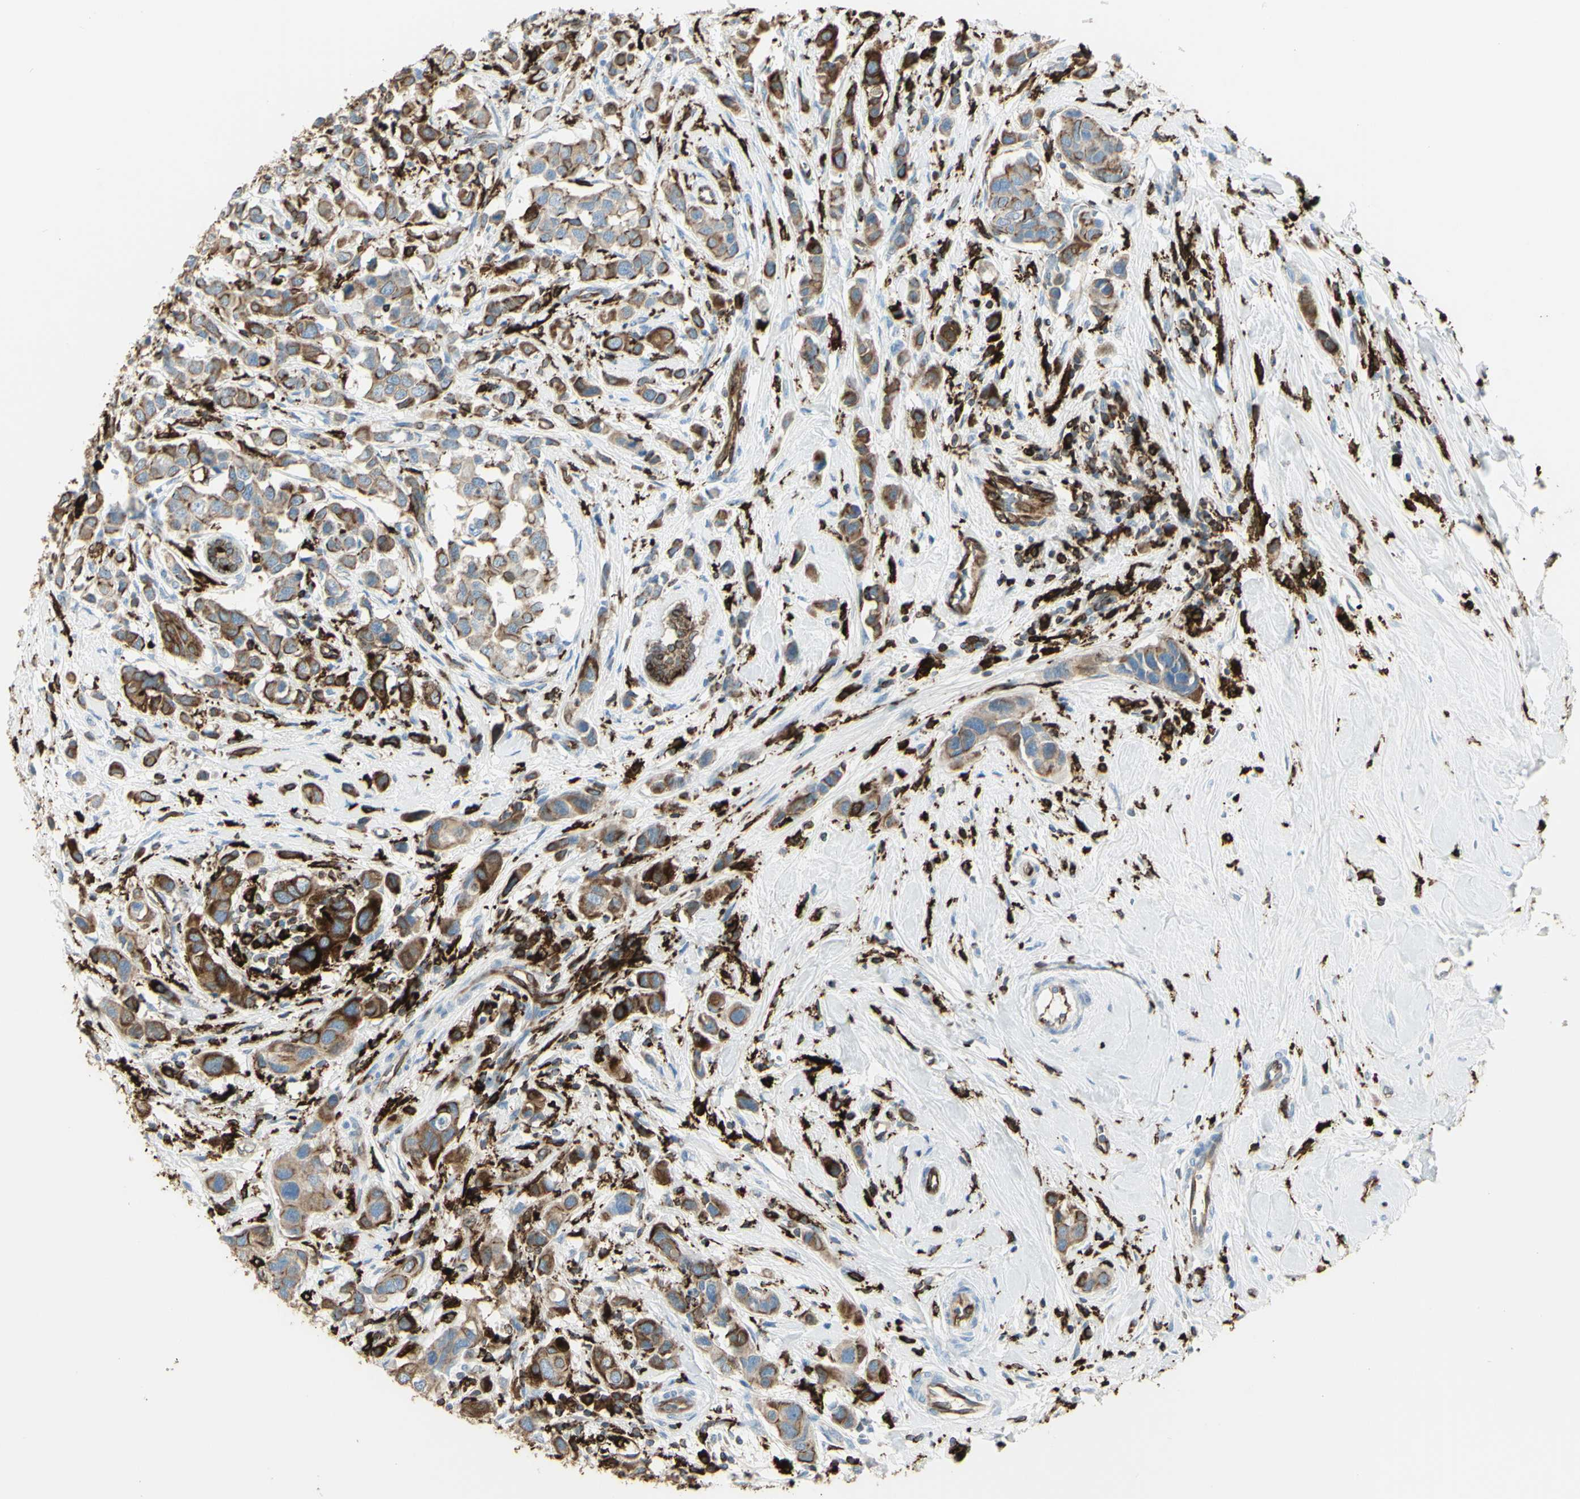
{"staining": {"intensity": "moderate", "quantity": ">75%", "location": "cytoplasmic/membranous"}, "tissue": "breast cancer", "cell_type": "Tumor cells", "image_type": "cancer", "snomed": [{"axis": "morphology", "description": "Normal tissue, NOS"}, {"axis": "morphology", "description": "Duct carcinoma"}, {"axis": "topography", "description": "Breast"}], "caption": "There is medium levels of moderate cytoplasmic/membranous expression in tumor cells of breast invasive ductal carcinoma, as demonstrated by immunohistochemical staining (brown color).", "gene": "CD74", "patient": {"sex": "female", "age": 50}}